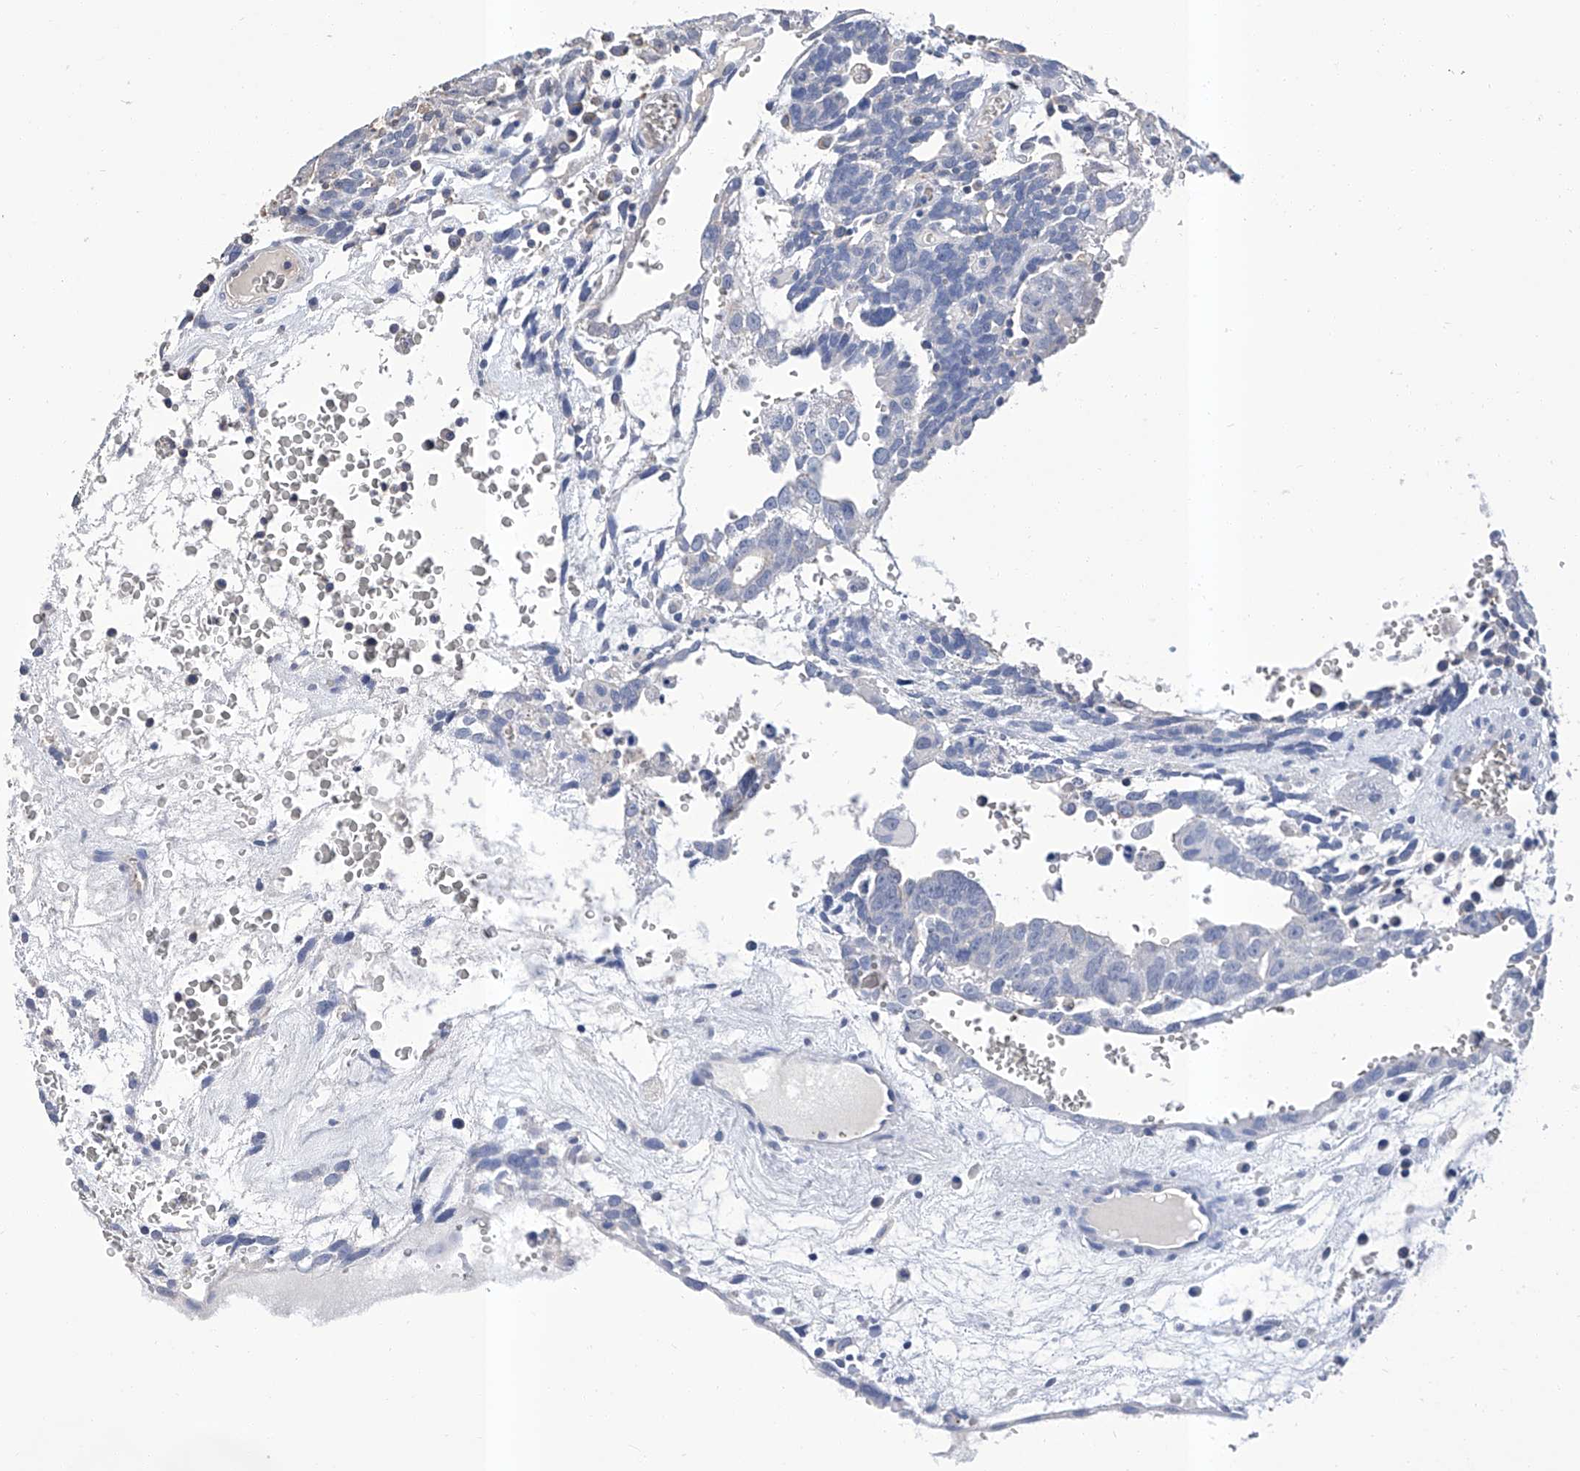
{"staining": {"intensity": "negative", "quantity": "none", "location": "none"}, "tissue": "testis cancer", "cell_type": "Tumor cells", "image_type": "cancer", "snomed": [{"axis": "morphology", "description": "Seminoma, NOS"}, {"axis": "morphology", "description": "Carcinoma, Embryonal, NOS"}, {"axis": "topography", "description": "Testis"}], "caption": "Human testis cancer (embryonal carcinoma) stained for a protein using immunohistochemistry (IHC) reveals no expression in tumor cells.", "gene": "GPT", "patient": {"sex": "male", "age": 52}}